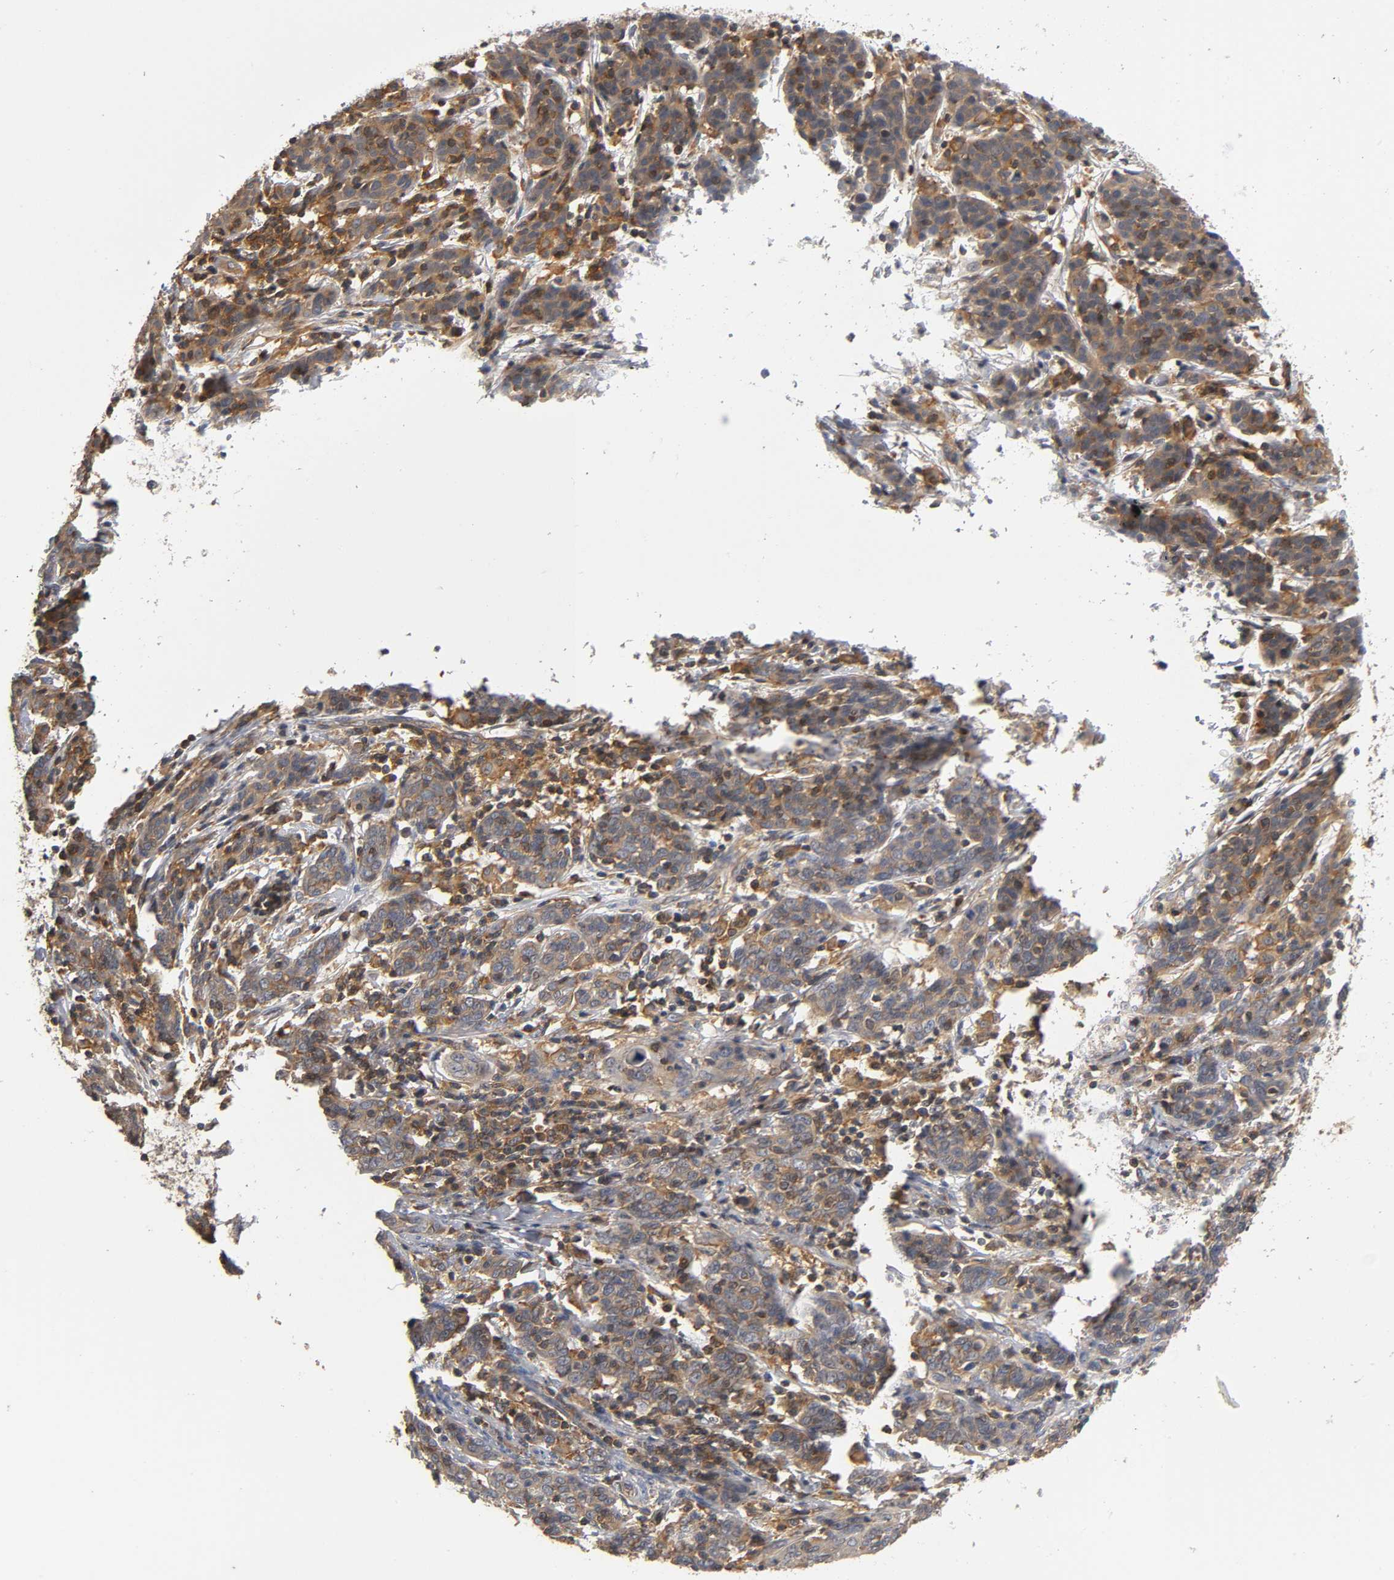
{"staining": {"intensity": "moderate", "quantity": ">75%", "location": "cytoplasmic/membranous"}, "tissue": "cervical cancer", "cell_type": "Tumor cells", "image_type": "cancer", "snomed": [{"axis": "morphology", "description": "Normal tissue, NOS"}, {"axis": "morphology", "description": "Squamous cell carcinoma, NOS"}, {"axis": "topography", "description": "Cervix"}], "caption": "Protein positivity by IHC demonstrates moderate cytoplasmic/membranous expression in approximately >75% of tumor cells in cervical cancer.", "gene": "ACTR2", "patient": {"sex": "female", "age": 67}}